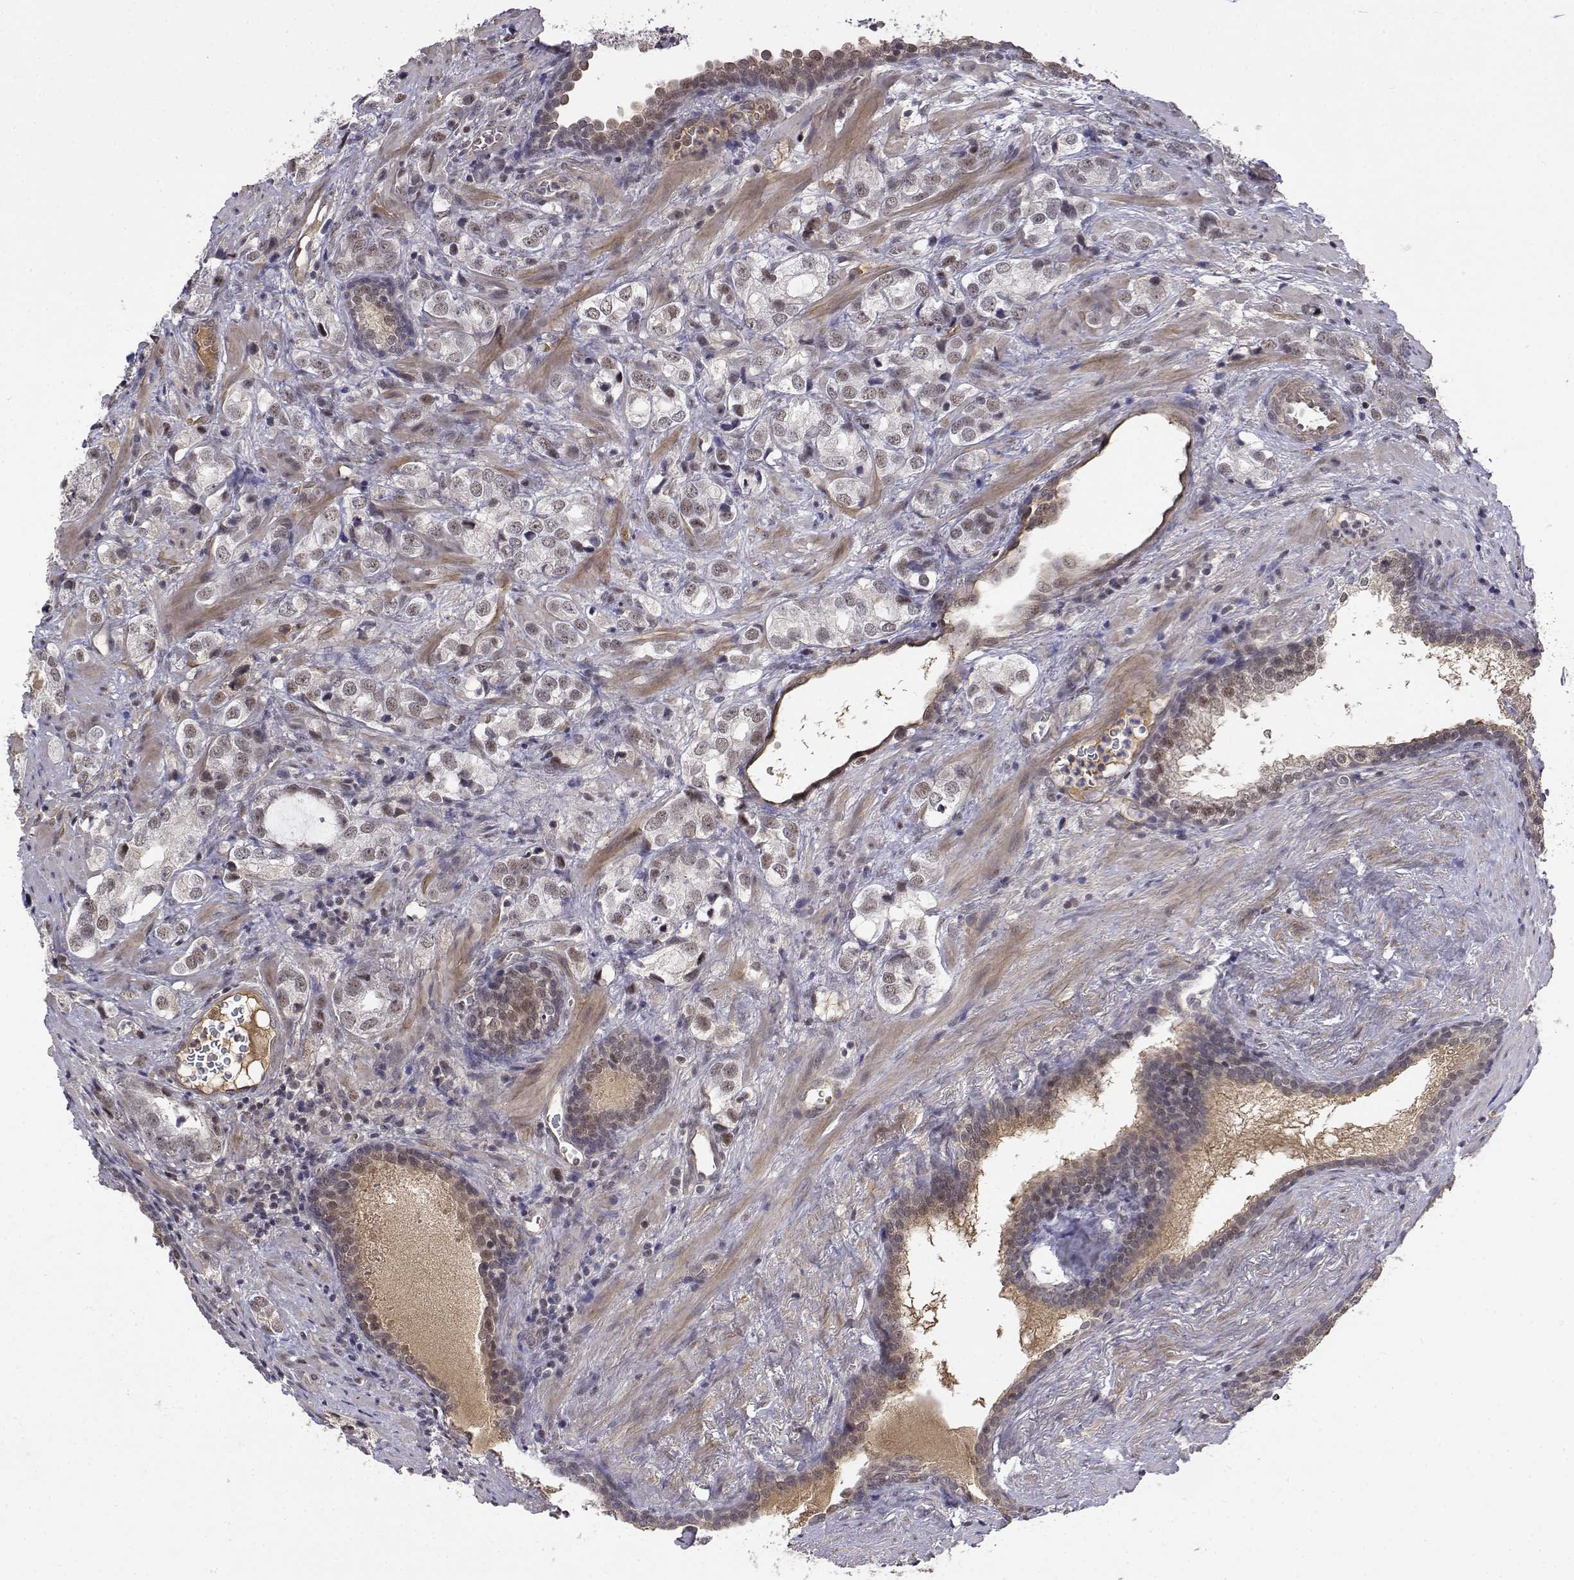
{"staining": {"intensity": "weak", "quantity": "25%-75%", "location": "nuclear"}, "tissue": "prostate cancer", "cell_type": "Tumor cells", "image_type": "cancer", "snomed": [{"axis": "morphology", "description": "Adenocarcinoma, NOS"}, {"axis": "topography", "description": "Prostate and seminal vesicle, NOS"}], "caption": "A brown stain labels weak nuclear positivity of a protein in human adenocarcinoma (prostate) tumor cells. (DAB IHC, brown staining for protein, blue staining for nuclei).", "gene": "ITGA7", "patient": {"sex": "male", "age": 63}}